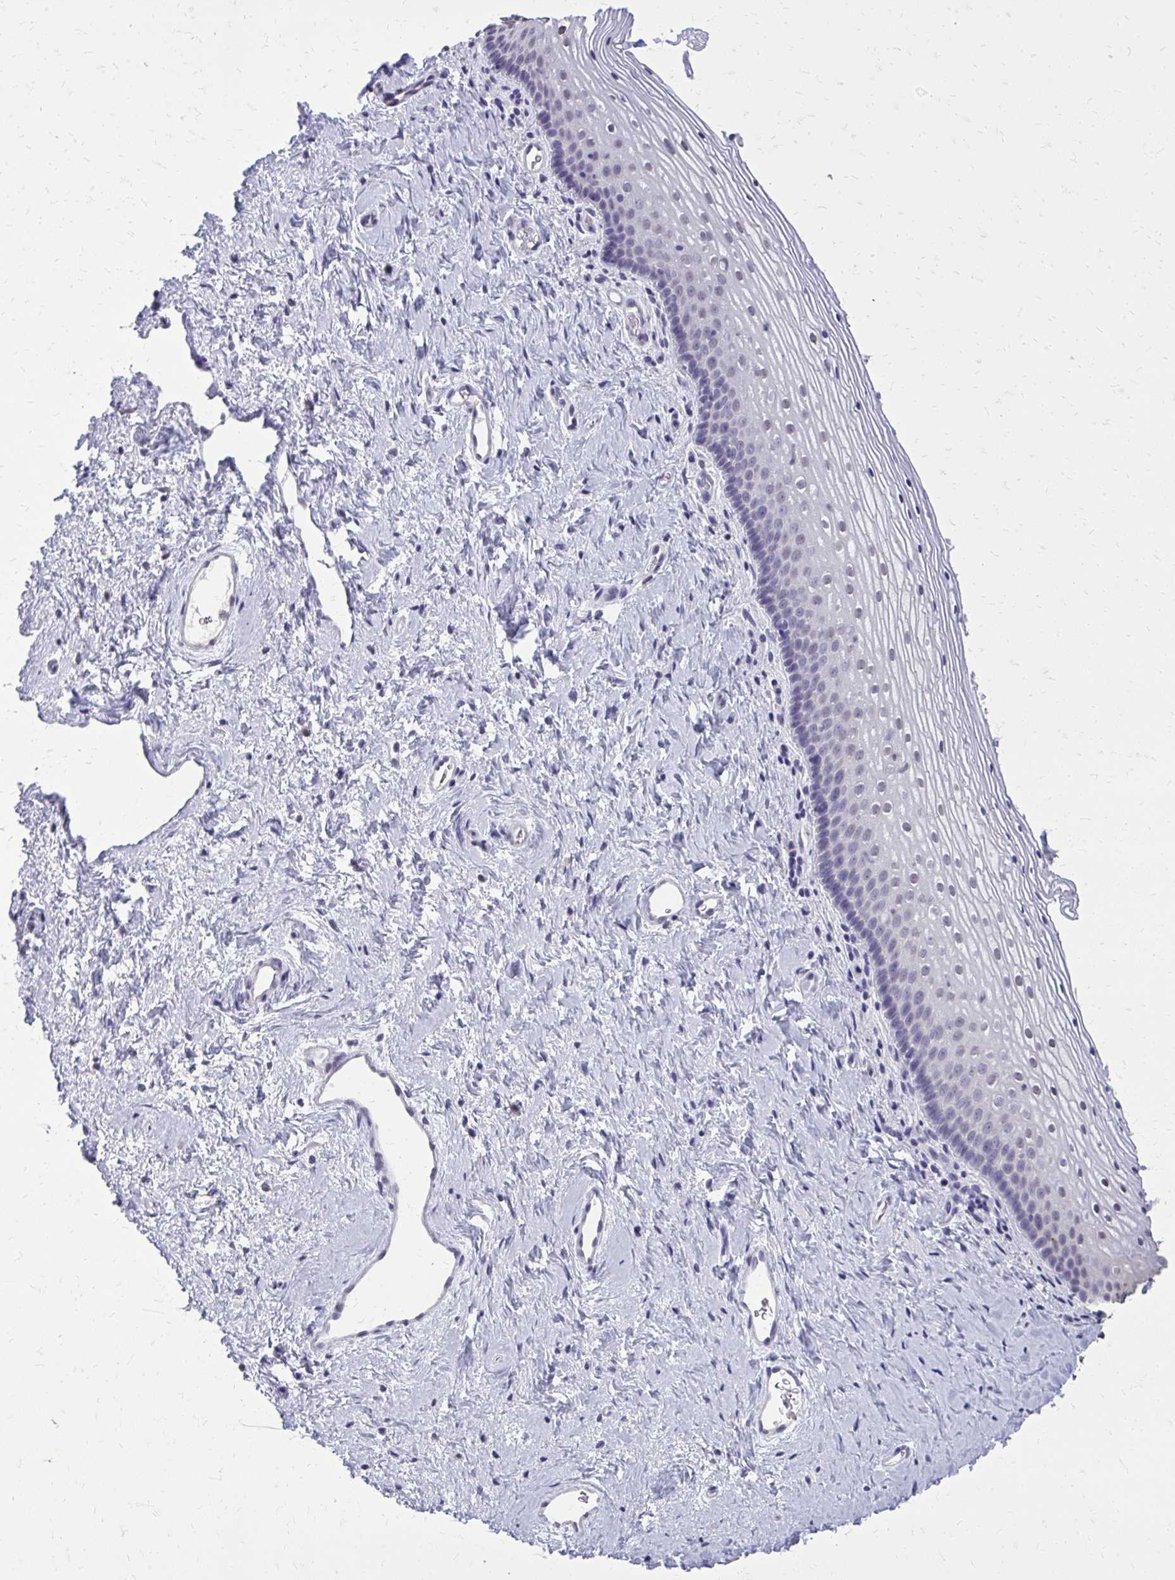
{"staining": {"intensity": "negative", "quantity": "none", "location": "none"}, "tissue": "vagina", "cell_type": "Squamous epithelial cells", "image_type": "normal", "snomed": [{"axis": "morphology", "description": "Normal tissue, NOS"}, {"axis": "morphology", "description": "Squamous cell carcinoma, NOS"}, {"axis": "topography", "description": "Vagina"}, {"axis": "topography", "description": "Cervix"}], "caption": "The image displays no significant positivity in squamous epithelial cells of vagina.", "gene": "AKAP5", "patient": {"sex": "female", "age": 45}}